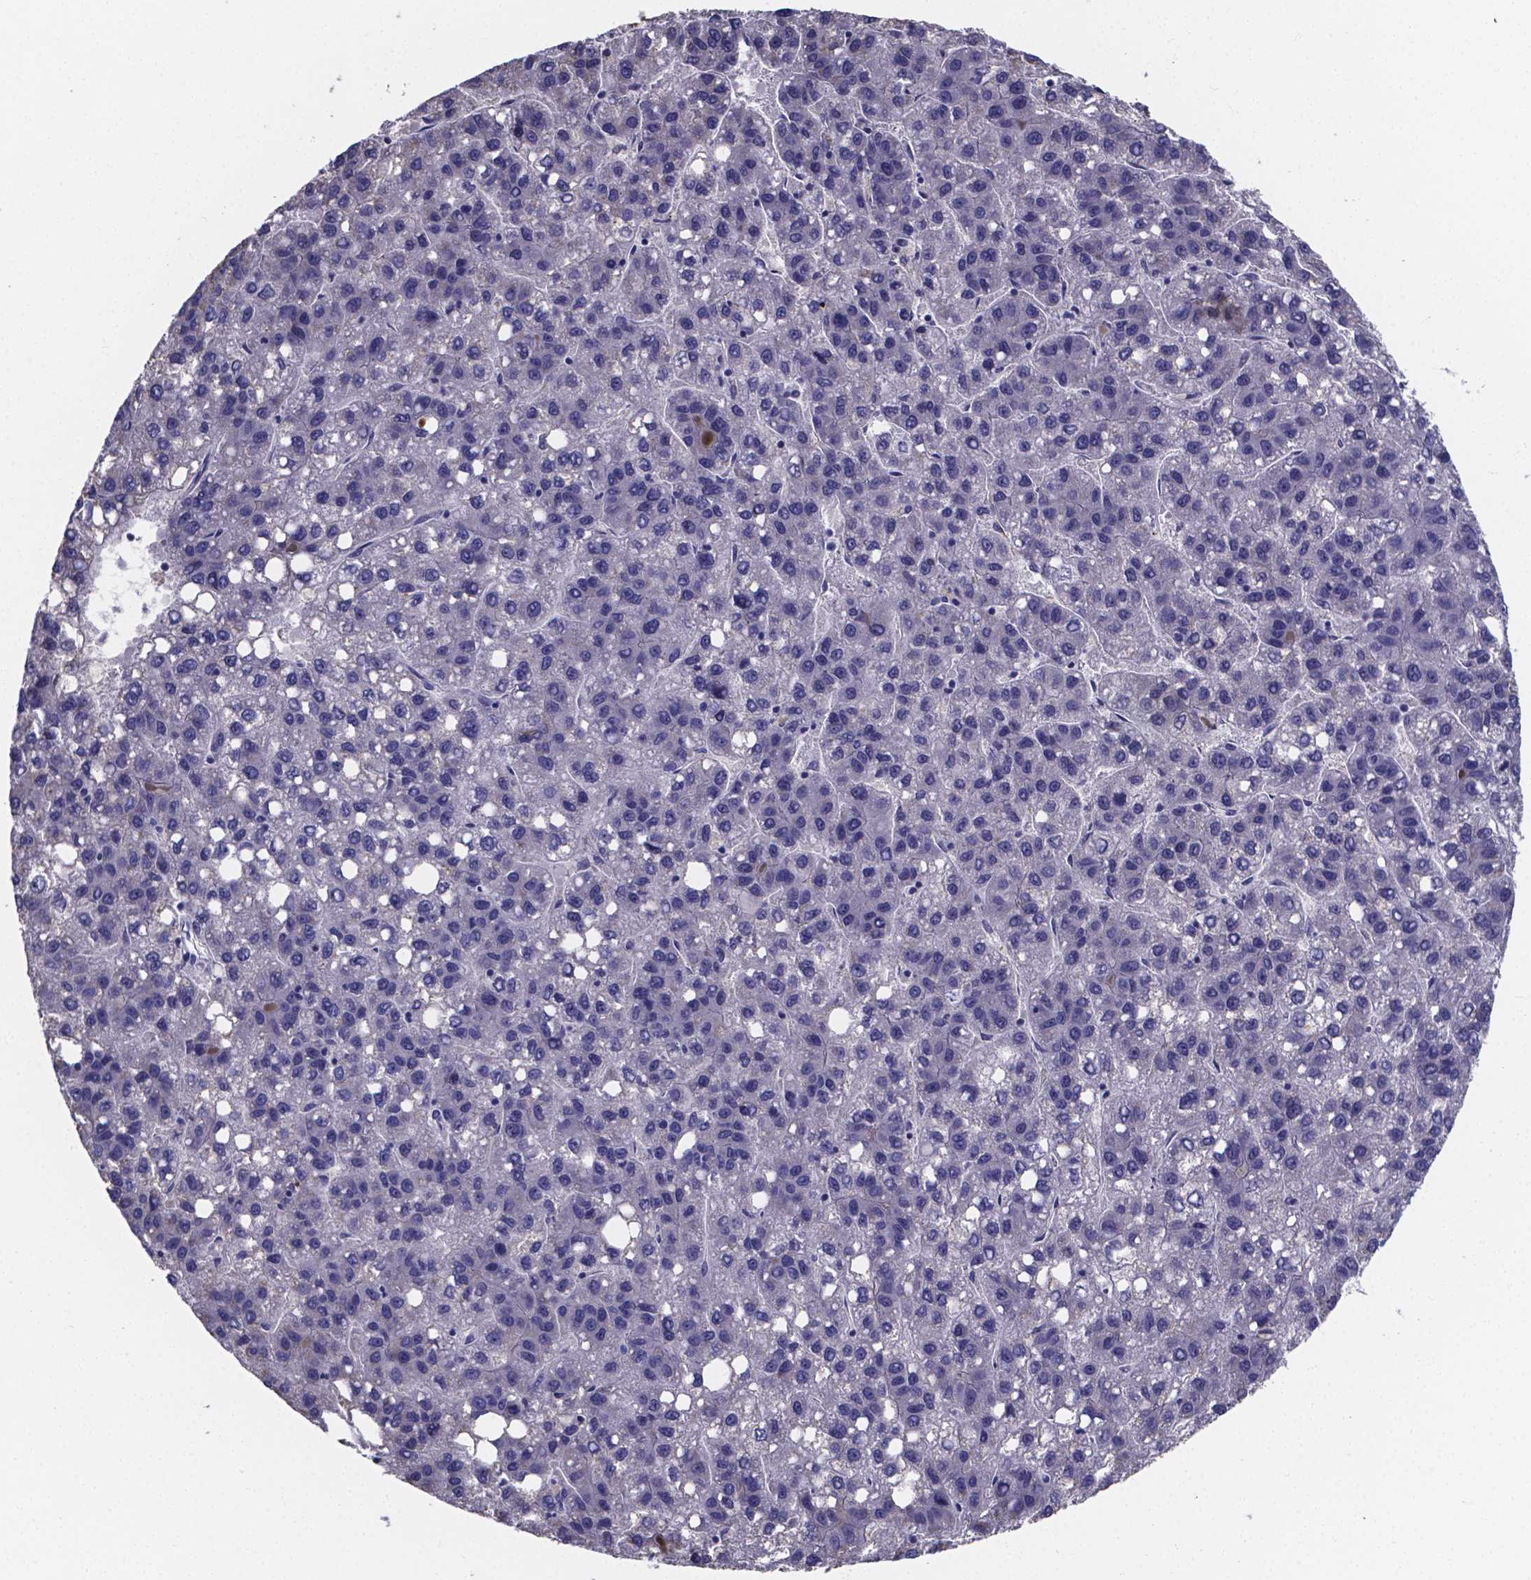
{"staining": {"intensity": "negative", "quantity": "none", "location": "none"}, "tissue": "liver cancer", "cell_type": "Tumor cells", "image_type": "cancer", "snomed": [{"axis": "morphology", "description": "Carcinoma, Hepatocellular, NOS"}, {"axis": "topography", "description": "Liver"}], "caption": "Liver hepatocellular carcinoma was stained to show a protein in brown. There is no significant positivity in tumor cells.", "gene": "SFRP4", "patient": {"sex": "female", "age": 82}}